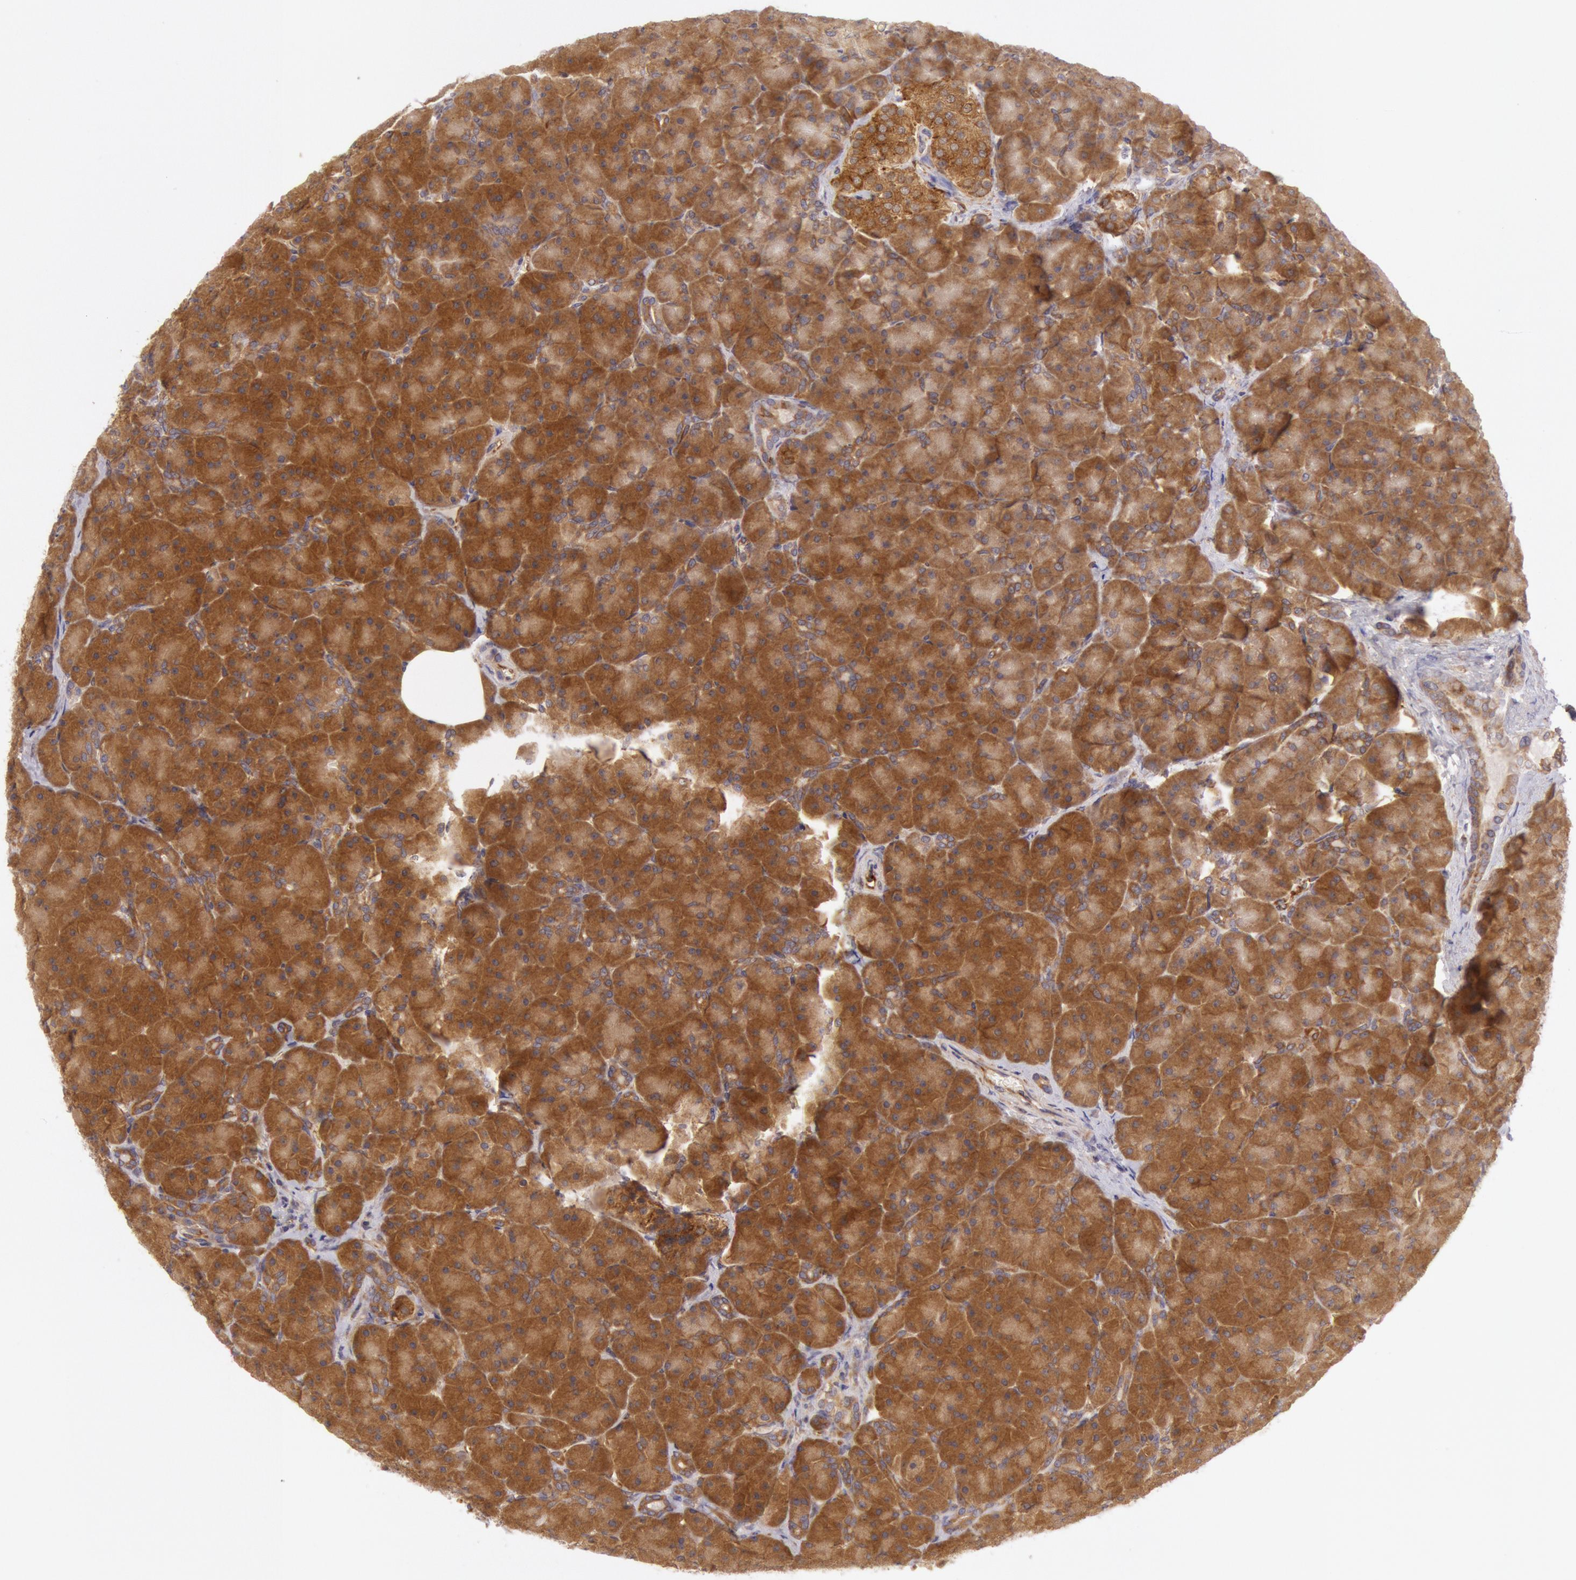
{"staining": {"intensity": "moderate", "quantity": ">75%", "location": "cytoplasmic/membranous"}, "tissue": "pancreas", "cell_type": "Exocrine glandular cells", "image_type": "normal", "snomed": [{"axis": "morphology", "description": "Normal tissue, NOS"}, {"axis": "topography", "description": "Pancreas"}], "caption": "Brown immunohistochemical staining in unremarkable pancreas shows moderate cytoplasmic/membranous expression in about >75% of exocrine glandular cells. Nuclei are stained in blue.", "gene": "CHUK", "patient": {"sex": "male", "age": 66}}